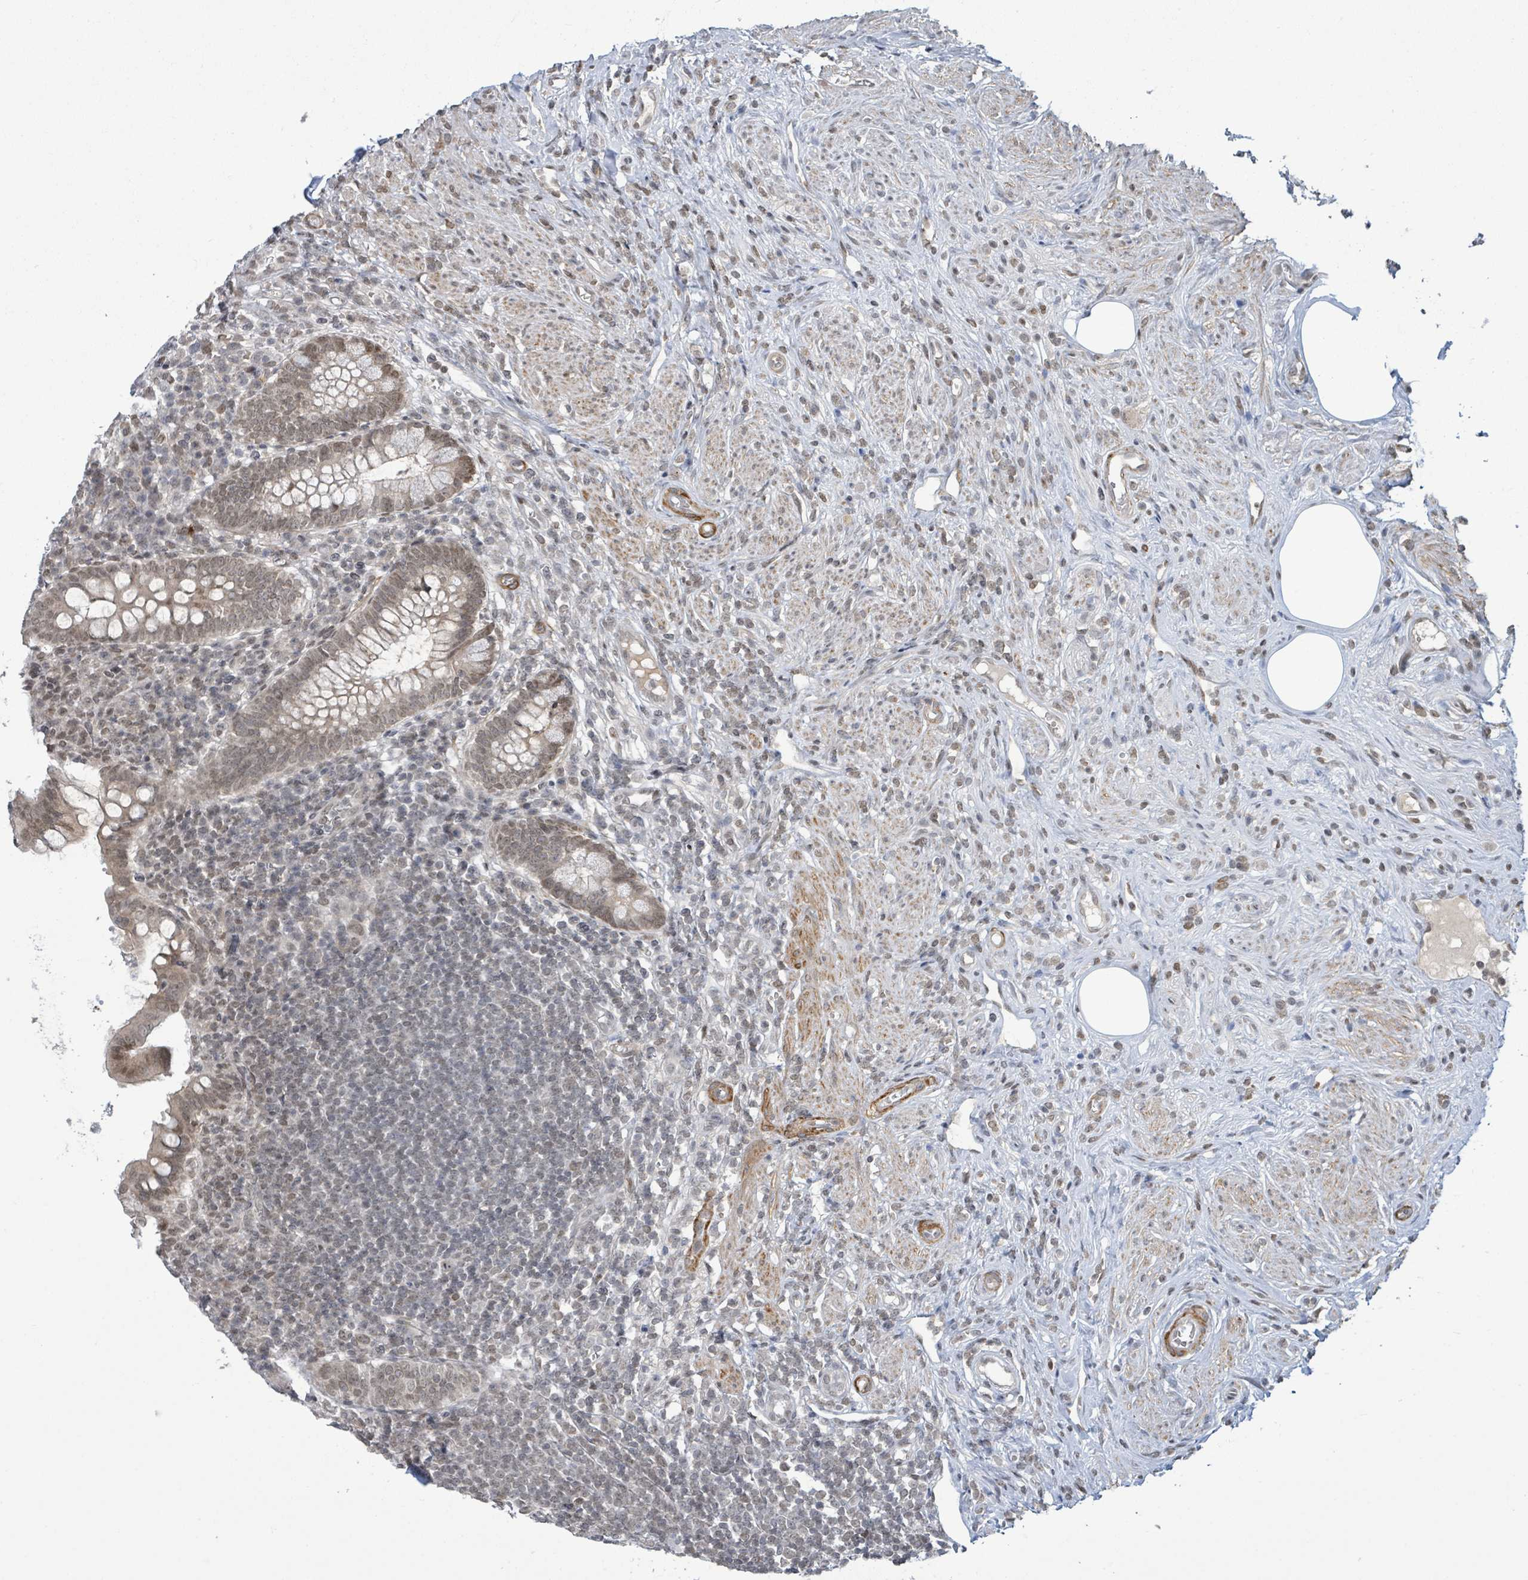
{"staining": {"intensity": "weak", "quantity": ">75%", "location": "cytoplasmic/membranous,nuclear"}, "tissue": "appendix", "cell_type": "Glandular cells", "image_type": "normal", "snomed": [{"axis": "morphology", "description": "Normal tissue, NOS"}, {"axis": "topography", "description": "Appendix"}], "caption": "Weak cytoplasmic/membranous,nuclear expression is present in about >75% of glandular cells in normal appendix.", "gene": "SBF2", "patient": {"sex": "female", "age": 56}}